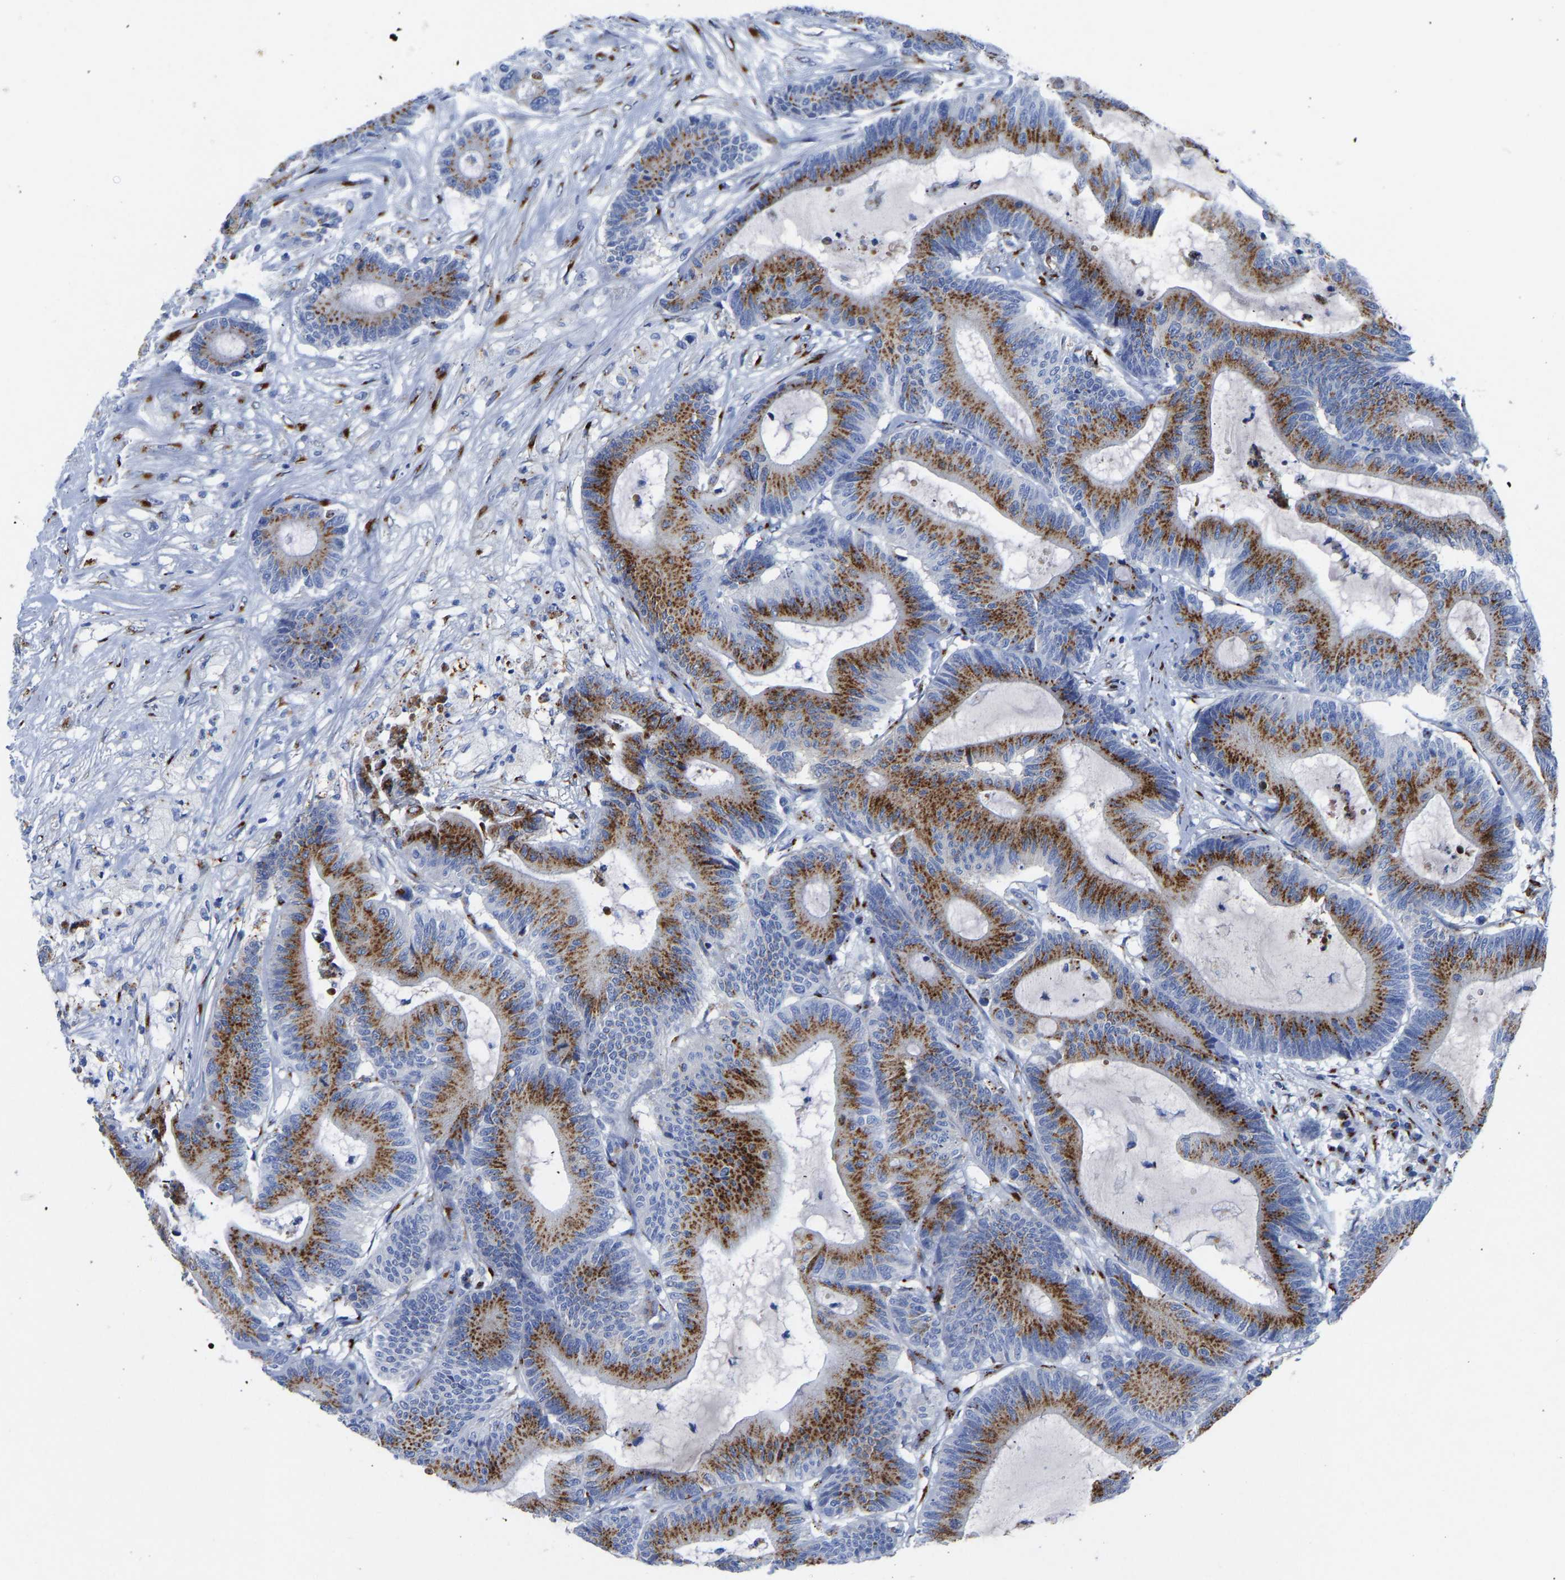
{"staining": {"intensity": "strong", "quantity": ">75%", "location": "cytoplasmic/membranous"}, "tissue": "colorectal cancer", "cell_type": "Tumor cells", "image_type": "cancer", "snomed": [{"axis": "morphology", "description": "Adenocarcinoma, NOS"}, {"axis": "topography", "description": "Colon"}], "caption": "Immunohistochemical staining of colorectal adenocarcinoma demonstrates high levels of strong cytoplasmic/membranous positivity in about >75% of tumor cells. The protein of interest is shown in brown color, while the nuclei are stained blue.", "gene": "TMEM87A", "patient": {"sex": "female", "age": 84}}